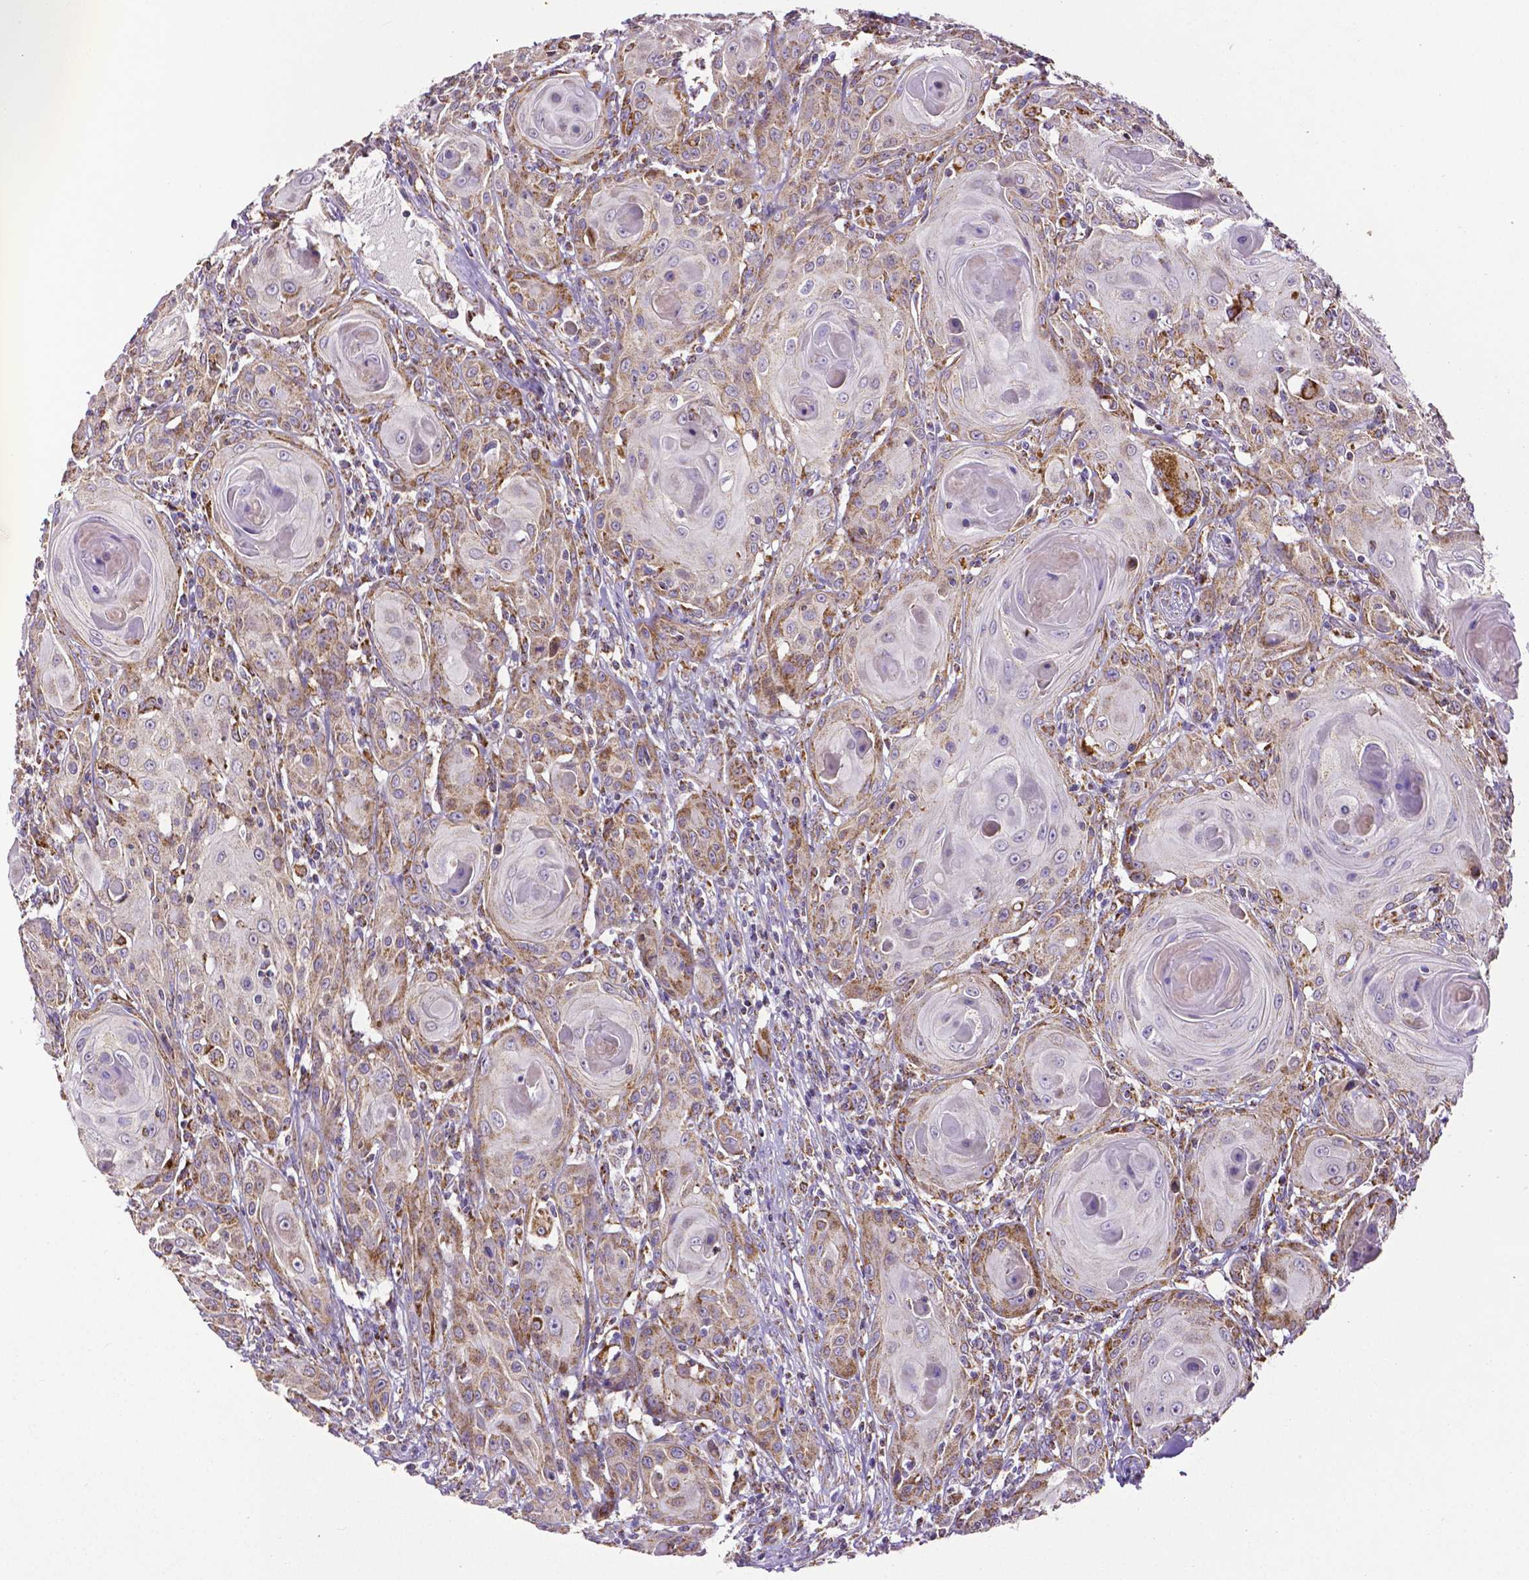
{"staining": {"intensity": "moderate", "quantity": "25%-75%", "location": "cytoplasmic/membranous"}, "tissue": "head and neck cancer", "cell_type": "Tumor cells", "image_type": "cancer", "snomed": [{"axis": "morphology", "description": "Squamous cell carcinoma, NOS"}, {"axis": "topography", "description": "Head-Neck"}], "caption": "A medium amount of moderate cytoplasmic/membranous expression is seen in about 25%-75% of tumor cells in head and neck squamous cell carcinoma tissue.", "gene": "MACC1", "patient": {"sex": "female", "age": 80}}